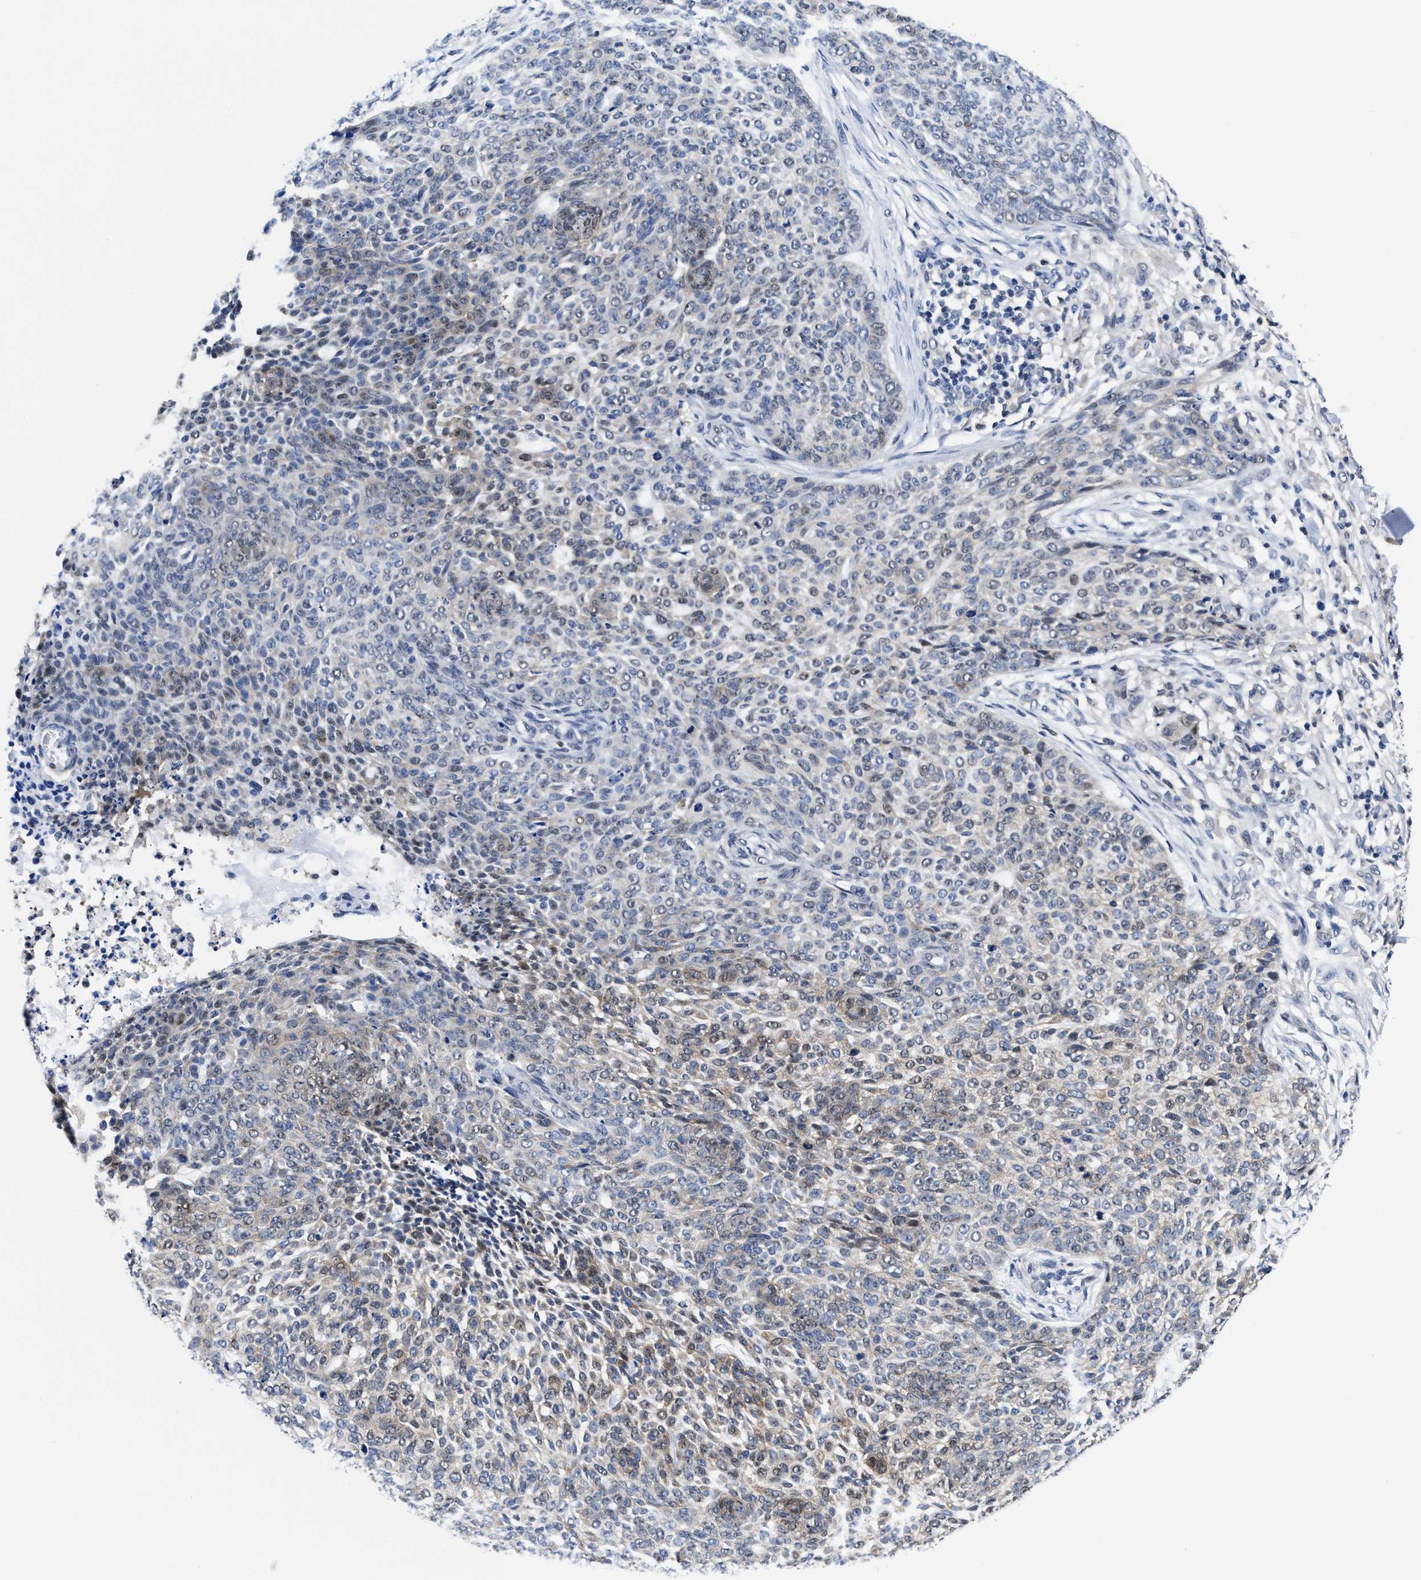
{"staining": {"intensity": "weak", "quantity": "25%-75%", "location": "cytoplasmic/membranous,nuclear"}, "tissue": "skin cancer", "cell_type": "Tumor cells", "image_type": "cancer", "snomed": [{"axis": "morphology", "description": "Basal cell carcinoma"}, {"axis": "topography", "description": "Skin"}], "caption": "A brown stain labels weak cytoplasmic/membranous and nuclear positivity of a protein in skin cancer tumor cells.", "gene": "ACLY", "patient": {"sex": "female", "age": 64}}